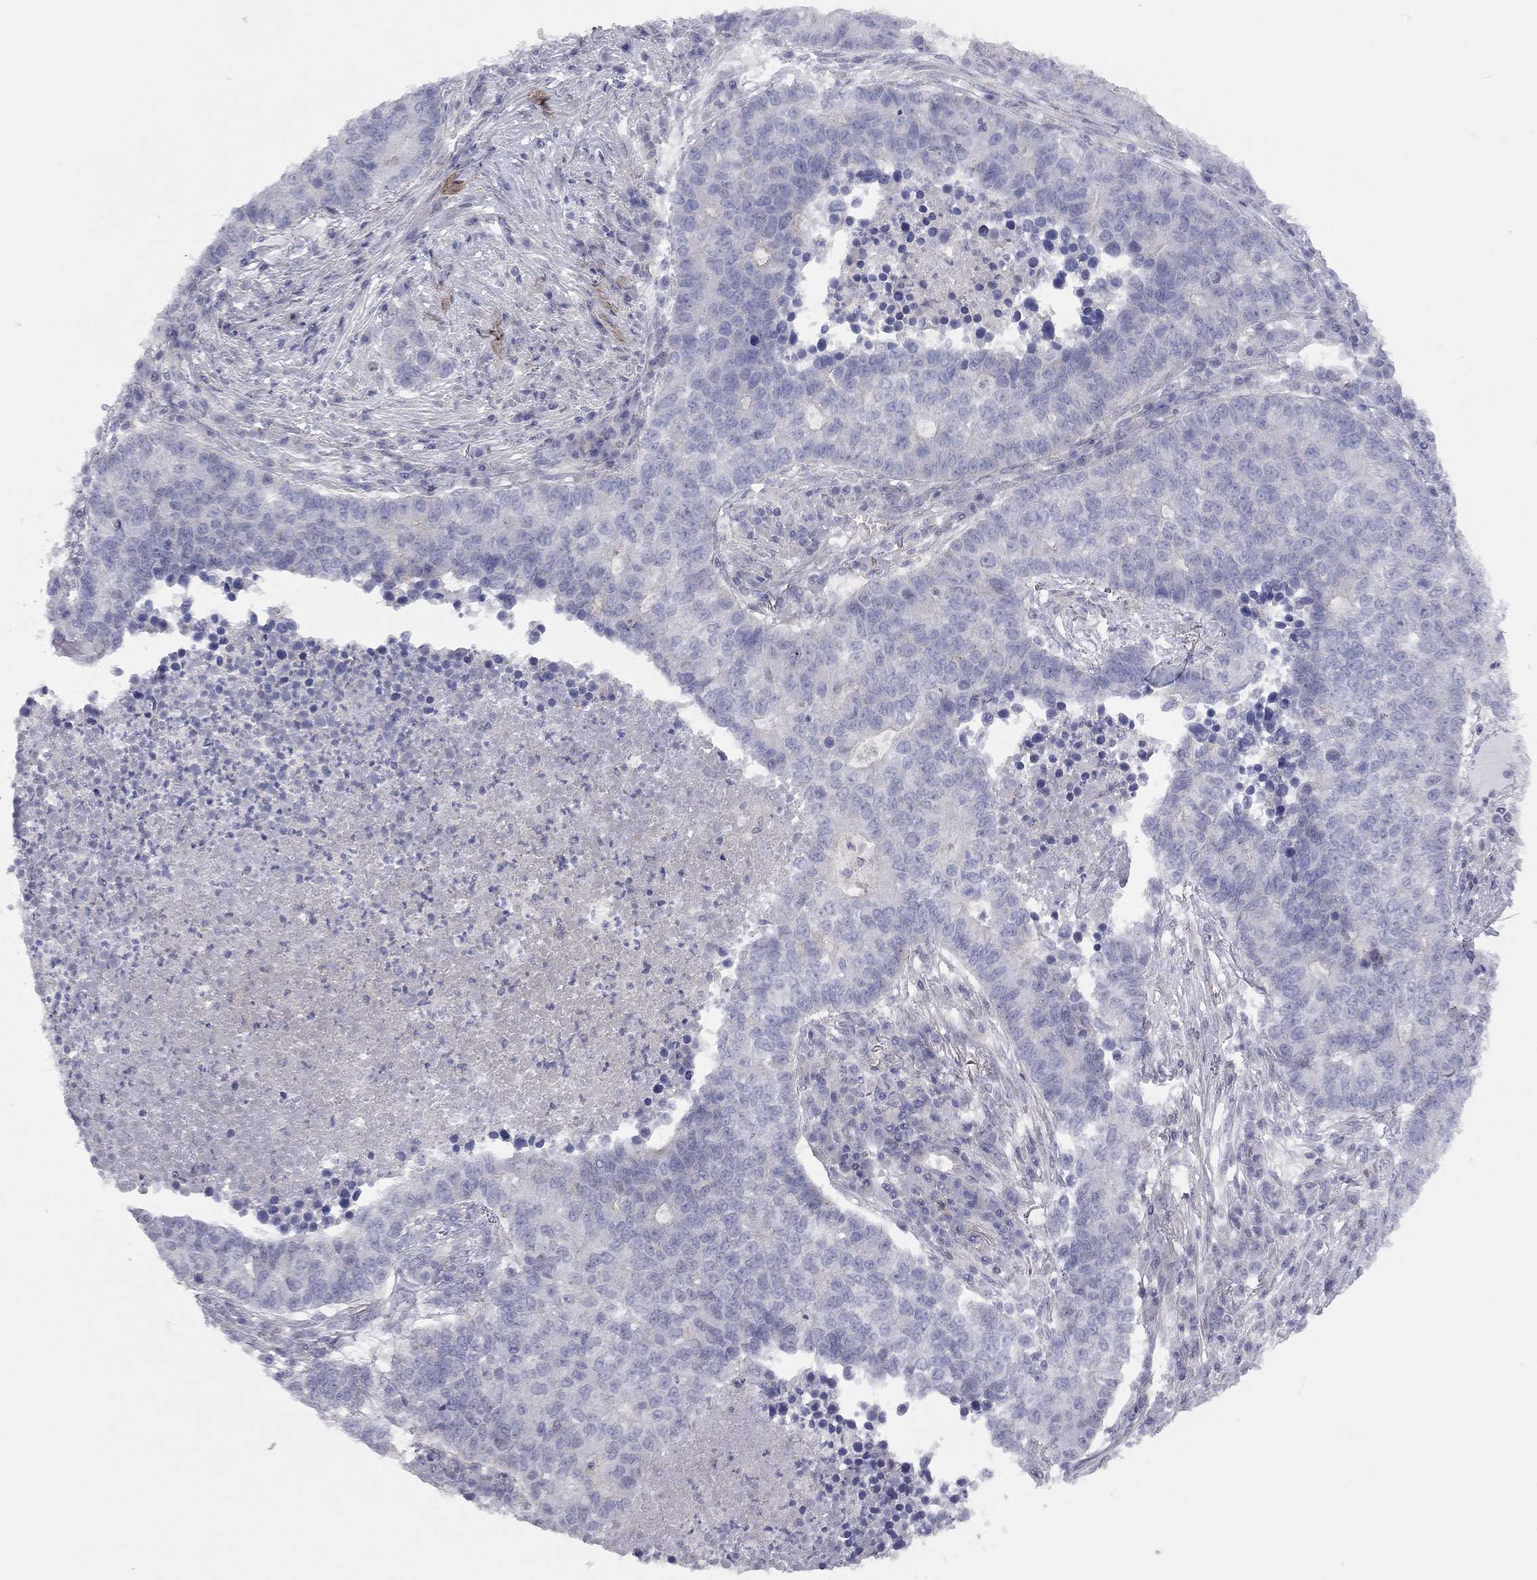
{"staining": {"intensity": "negative", "quantity": "none", "location": "none"}, "tissue": "lung cancer", "cell_type": "Tumor cells", "image_type": "cancer", "snomed": [{"axis": "morphology", "description": "Adenocarcinoma, NOS"}, {"axis": "topography", "description": "Lung"}], "caption": "Tumor cells are negative for protein expression in human lung adenocarcinoma.", "gene": "ADCYAP1", "patient": {"sex": "male", "age": 57}}